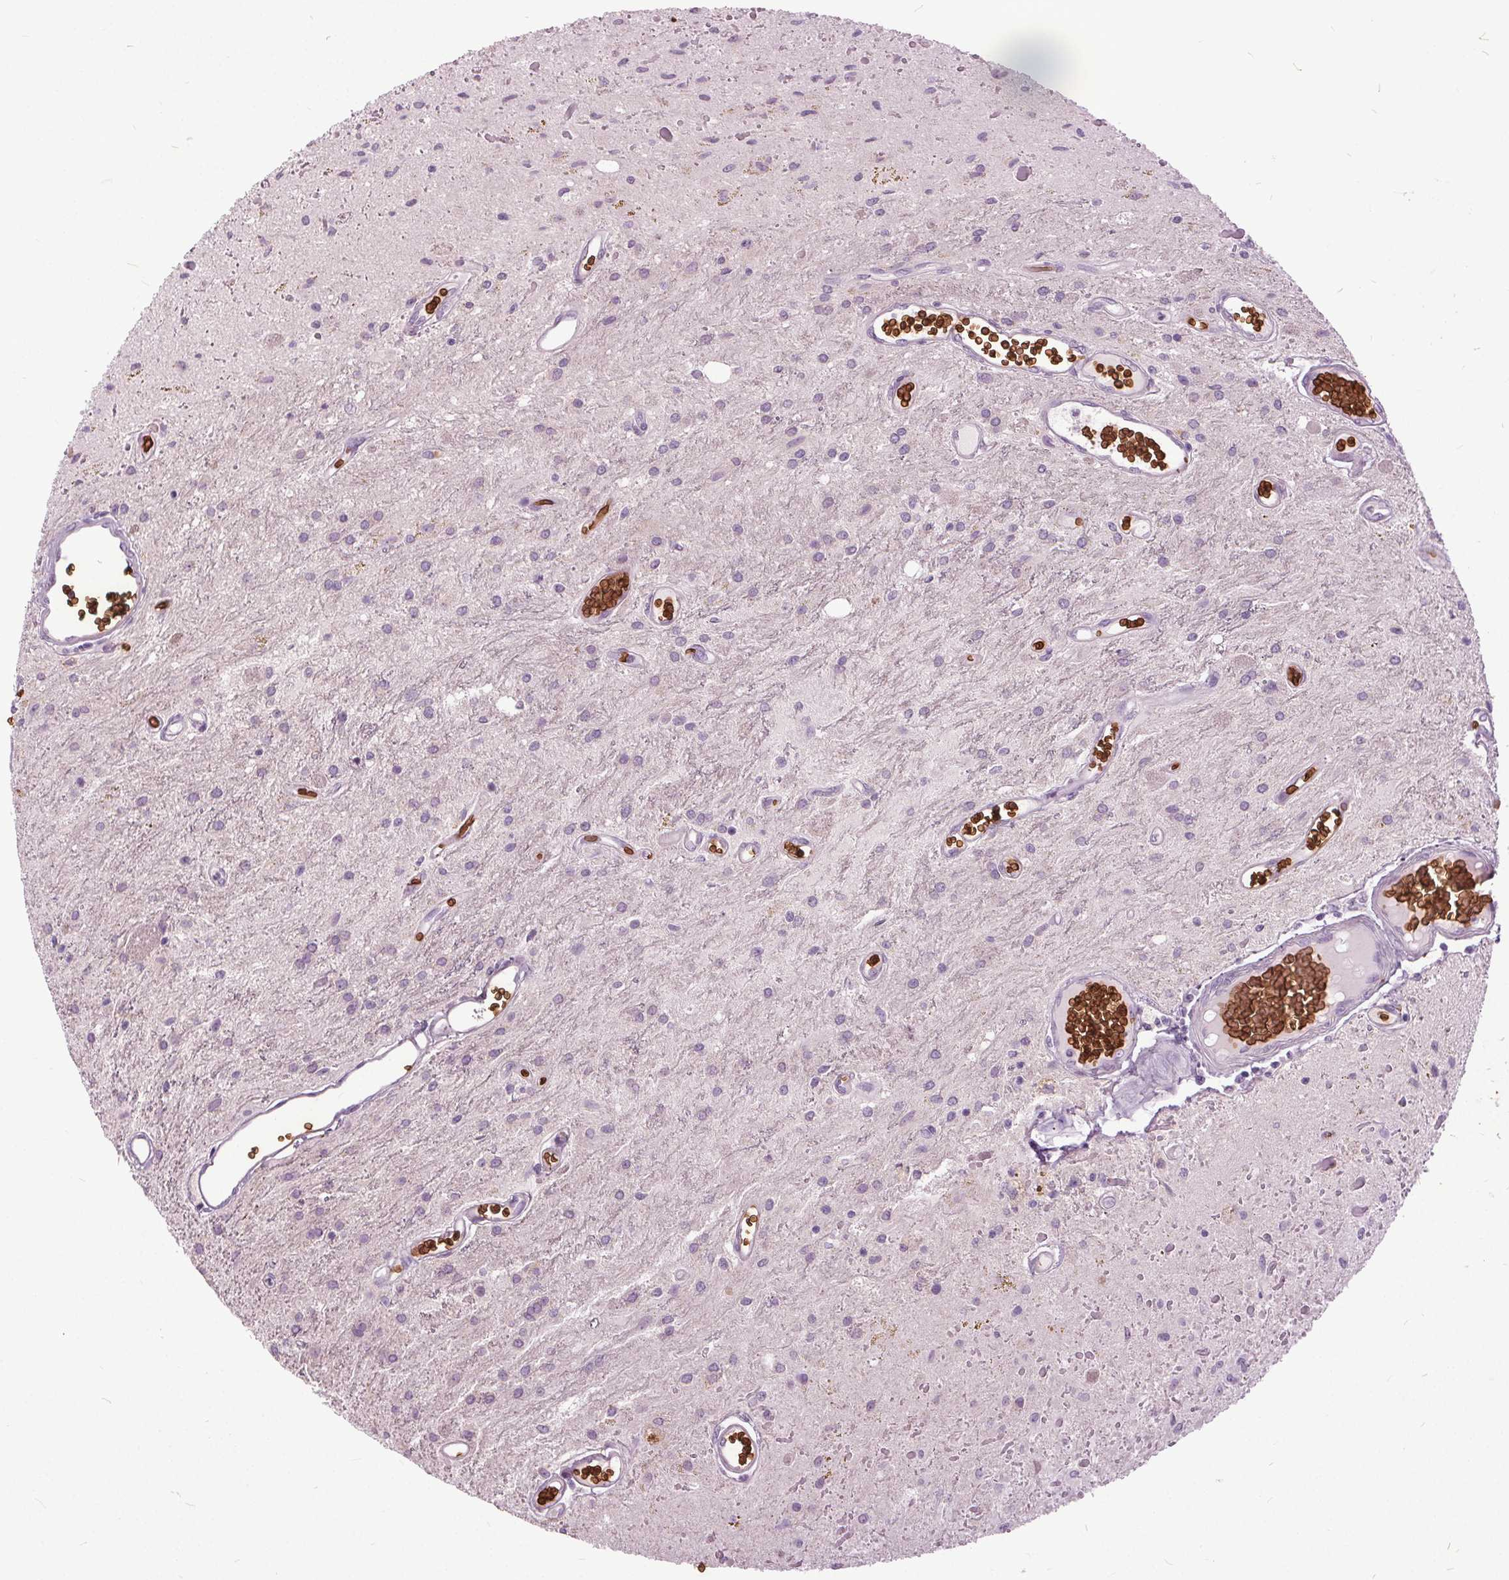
{"staining": {"intensity": "negative", "quantity": "none", "location": "none"}, "tissue": "glioma", "cell_type": "Tumor cells", "image_type": "cancer", "snomed": [{"axis": "morphology", "description": "Glioma, malignant, Low grade"}, {"axis": "topography", "description": "Cerebellum"}], "caption": "Malignant low-grade glioma stained for a protein using IHC demonstrates no expression tumor cells.", "gene": "SLC4A1", "patient": {"sex": "female", "age": 14}}